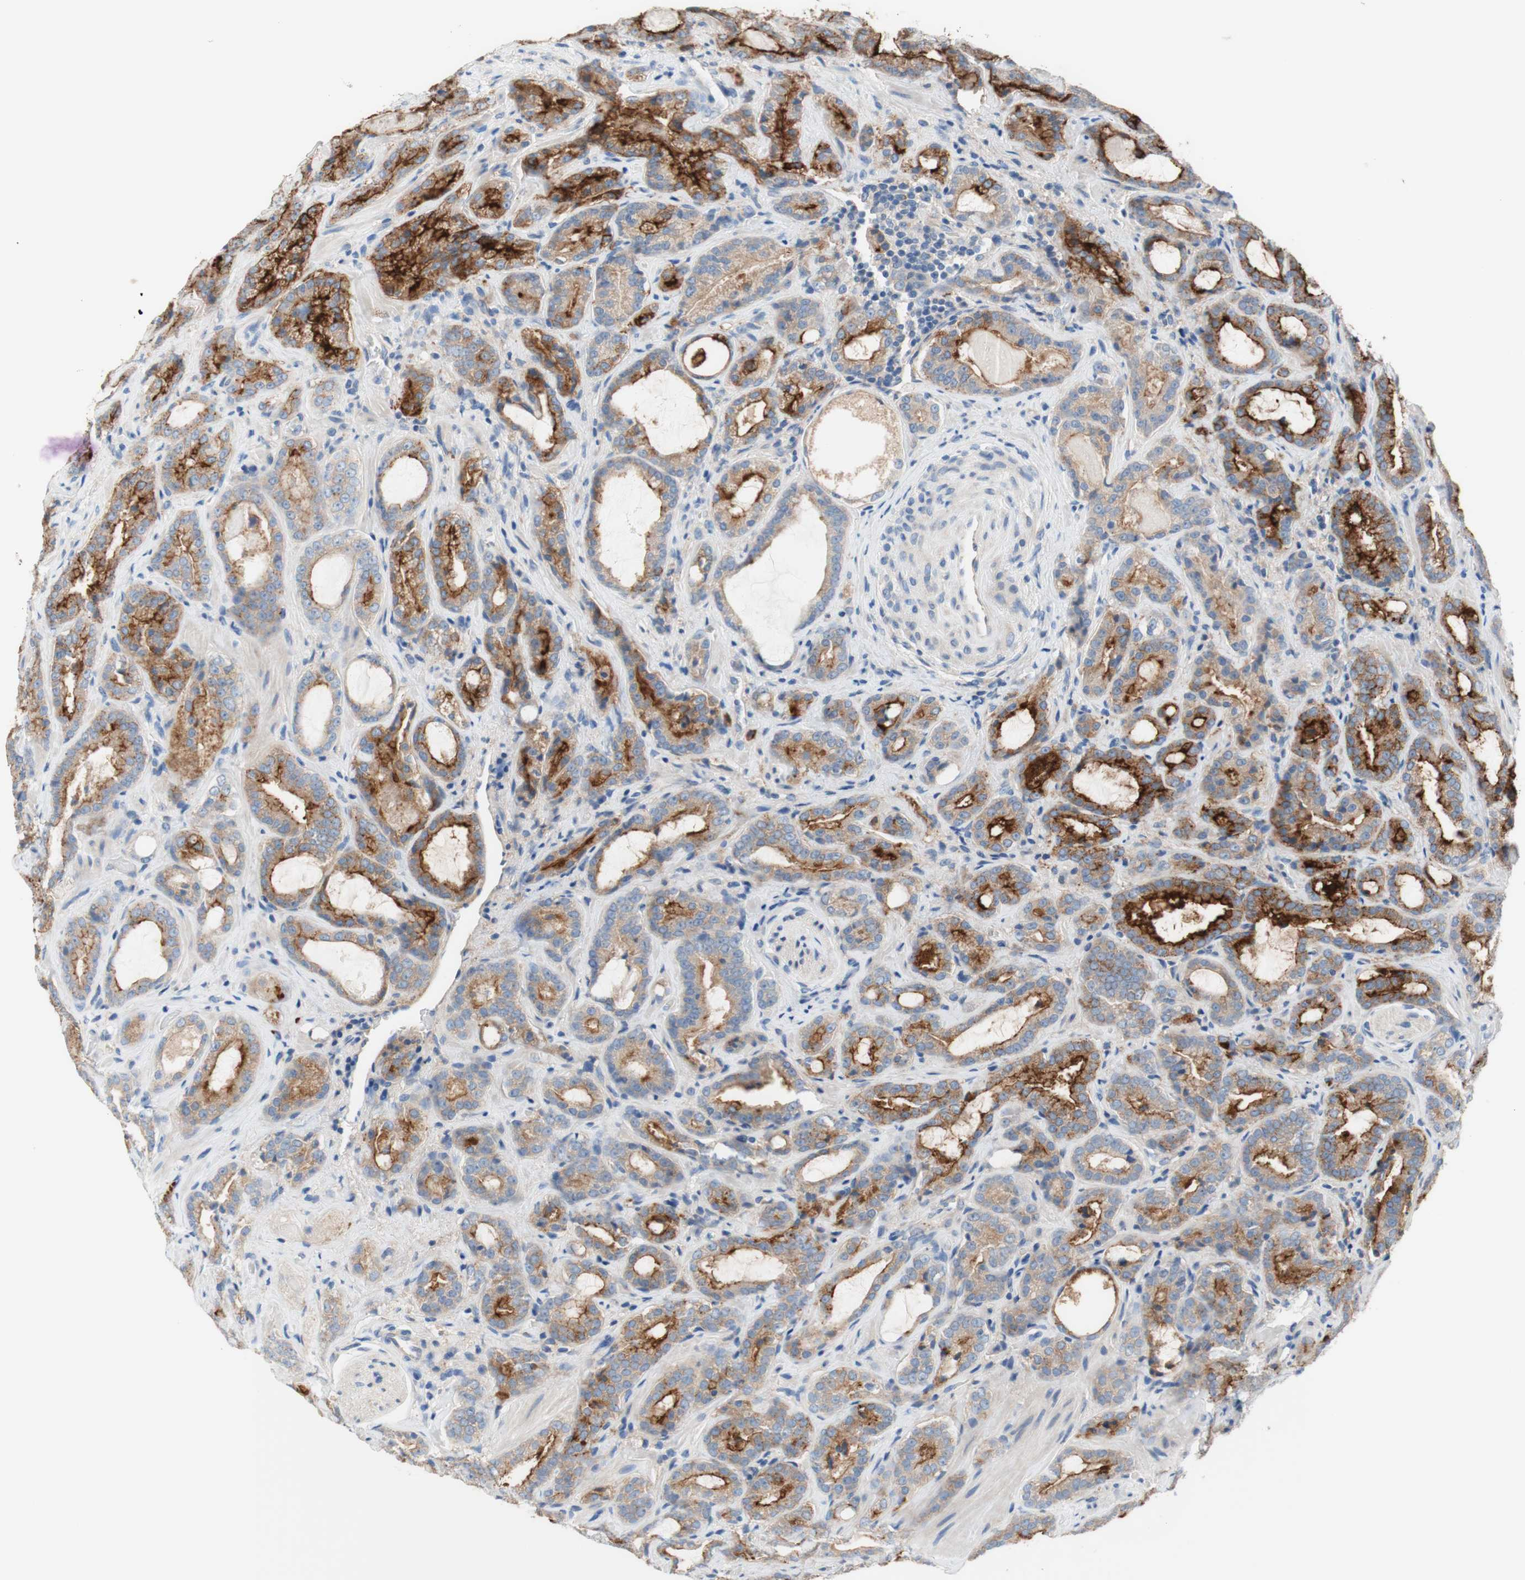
{"staining": {"intensity": "strong", "quantity": "25%-75%", "location": "cytoplasmic/membranous"}, "tissue": "prostate cancer", "cell_type": "Tumor cells", "image_type": "cancer", "snomed": [{"axis": "morphology", "description": "Adenocarcinoma, Low grade"}, {"axis": "topography", "description": "Prostate"}], "caption": "Tumor cells show high levels of strong cytoplasmic/membranous expression in about 25%-75% of cells in adenocarcinoma (low-grade) (prostate). Nuclei are stained in blue.", "gene": "F3", "patient": {"sex": "male", "age": 60}}